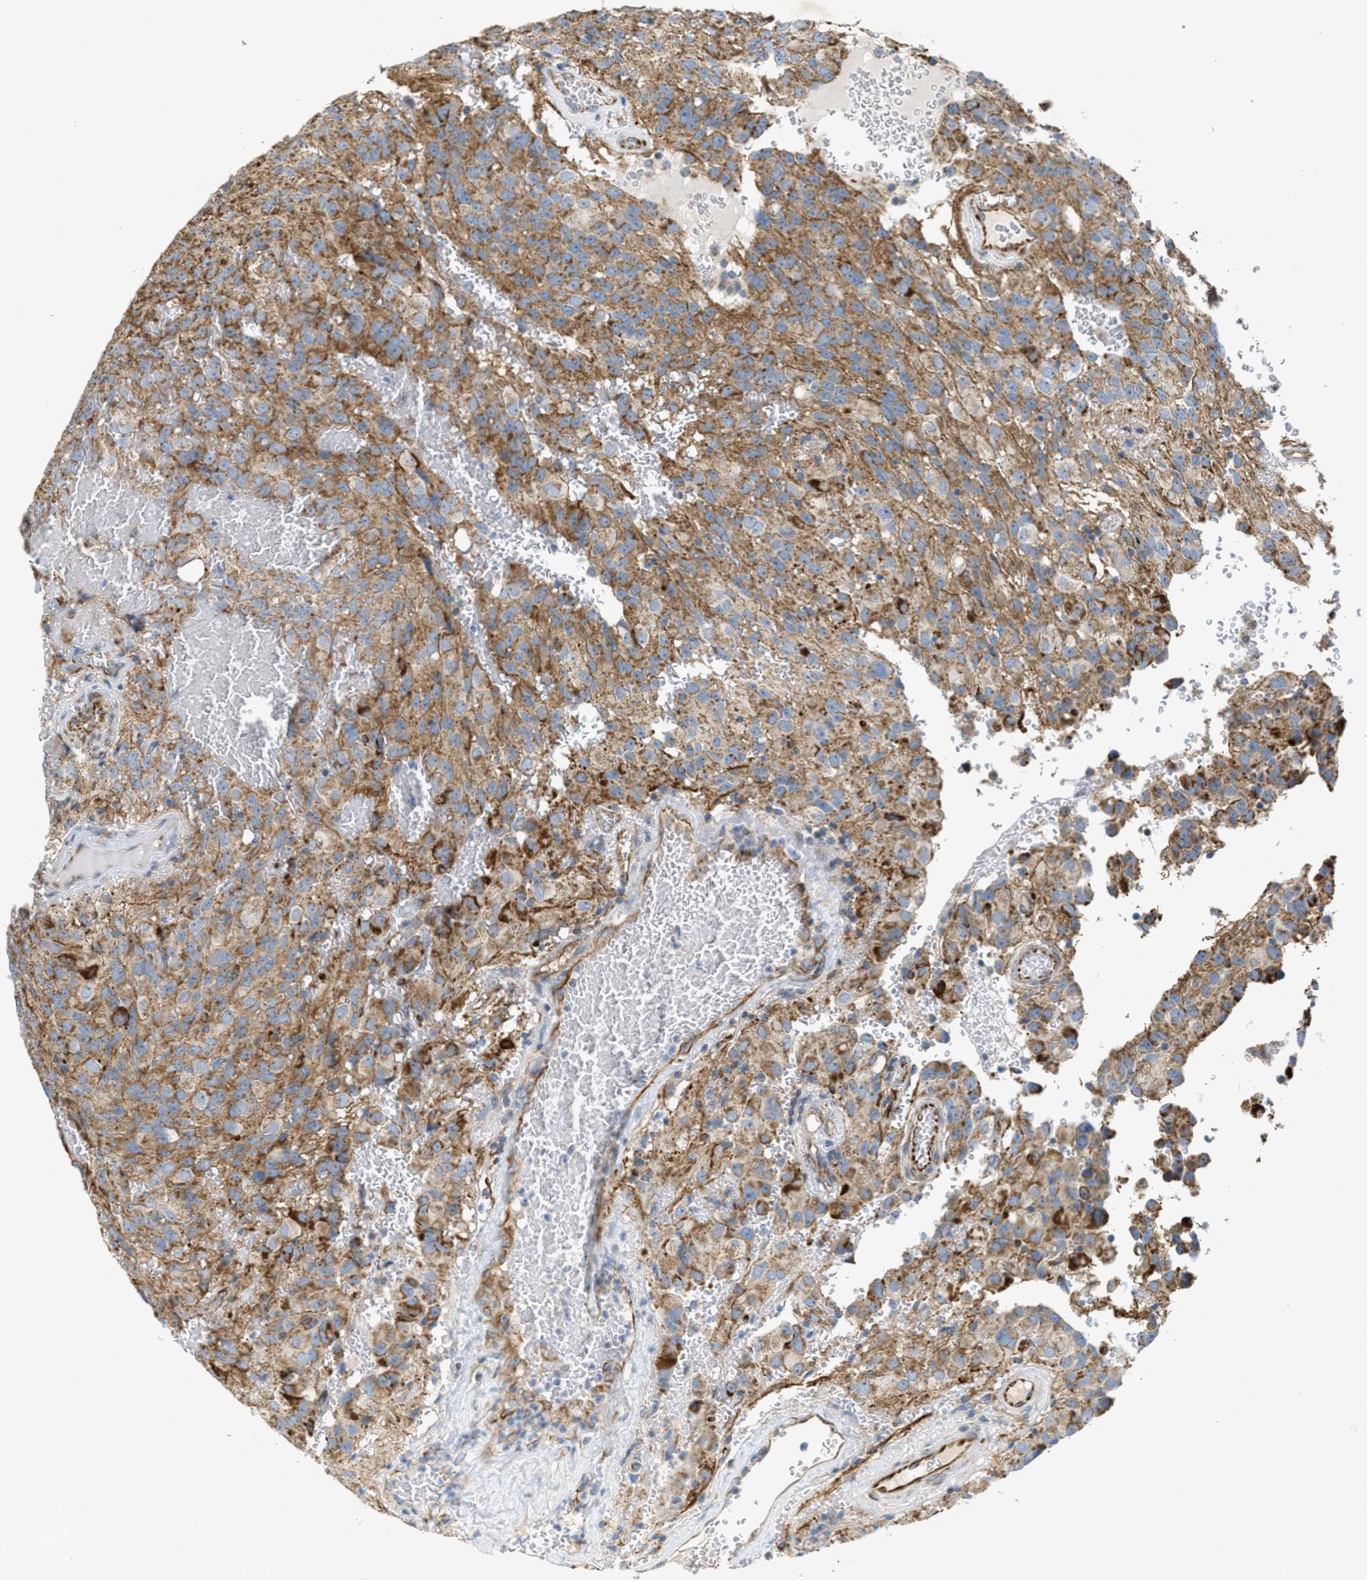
{"staining": {"intensity": "strong", "quantity": ">75%", "location": "cytoplasmic/membranous"}, "tissue": "glioma", "cell_type": "Tumor cells", "image_type": "cancer", "snomed": [{"axis": "morphology", "description": "Glioma, malignant, High grade"}, {"axis": "topography", "description": "Brain"}], "caption": "Immunohistochemistry (IHC) image of high-grade glioma (malignant) stained for a protein (brown), which demonstrates high levels of strong cytoplasmic/membranous expression in about >75% of tumor cells.", "gene": "BTN3A1", "patient": {"sex": "male", "age": 32}}